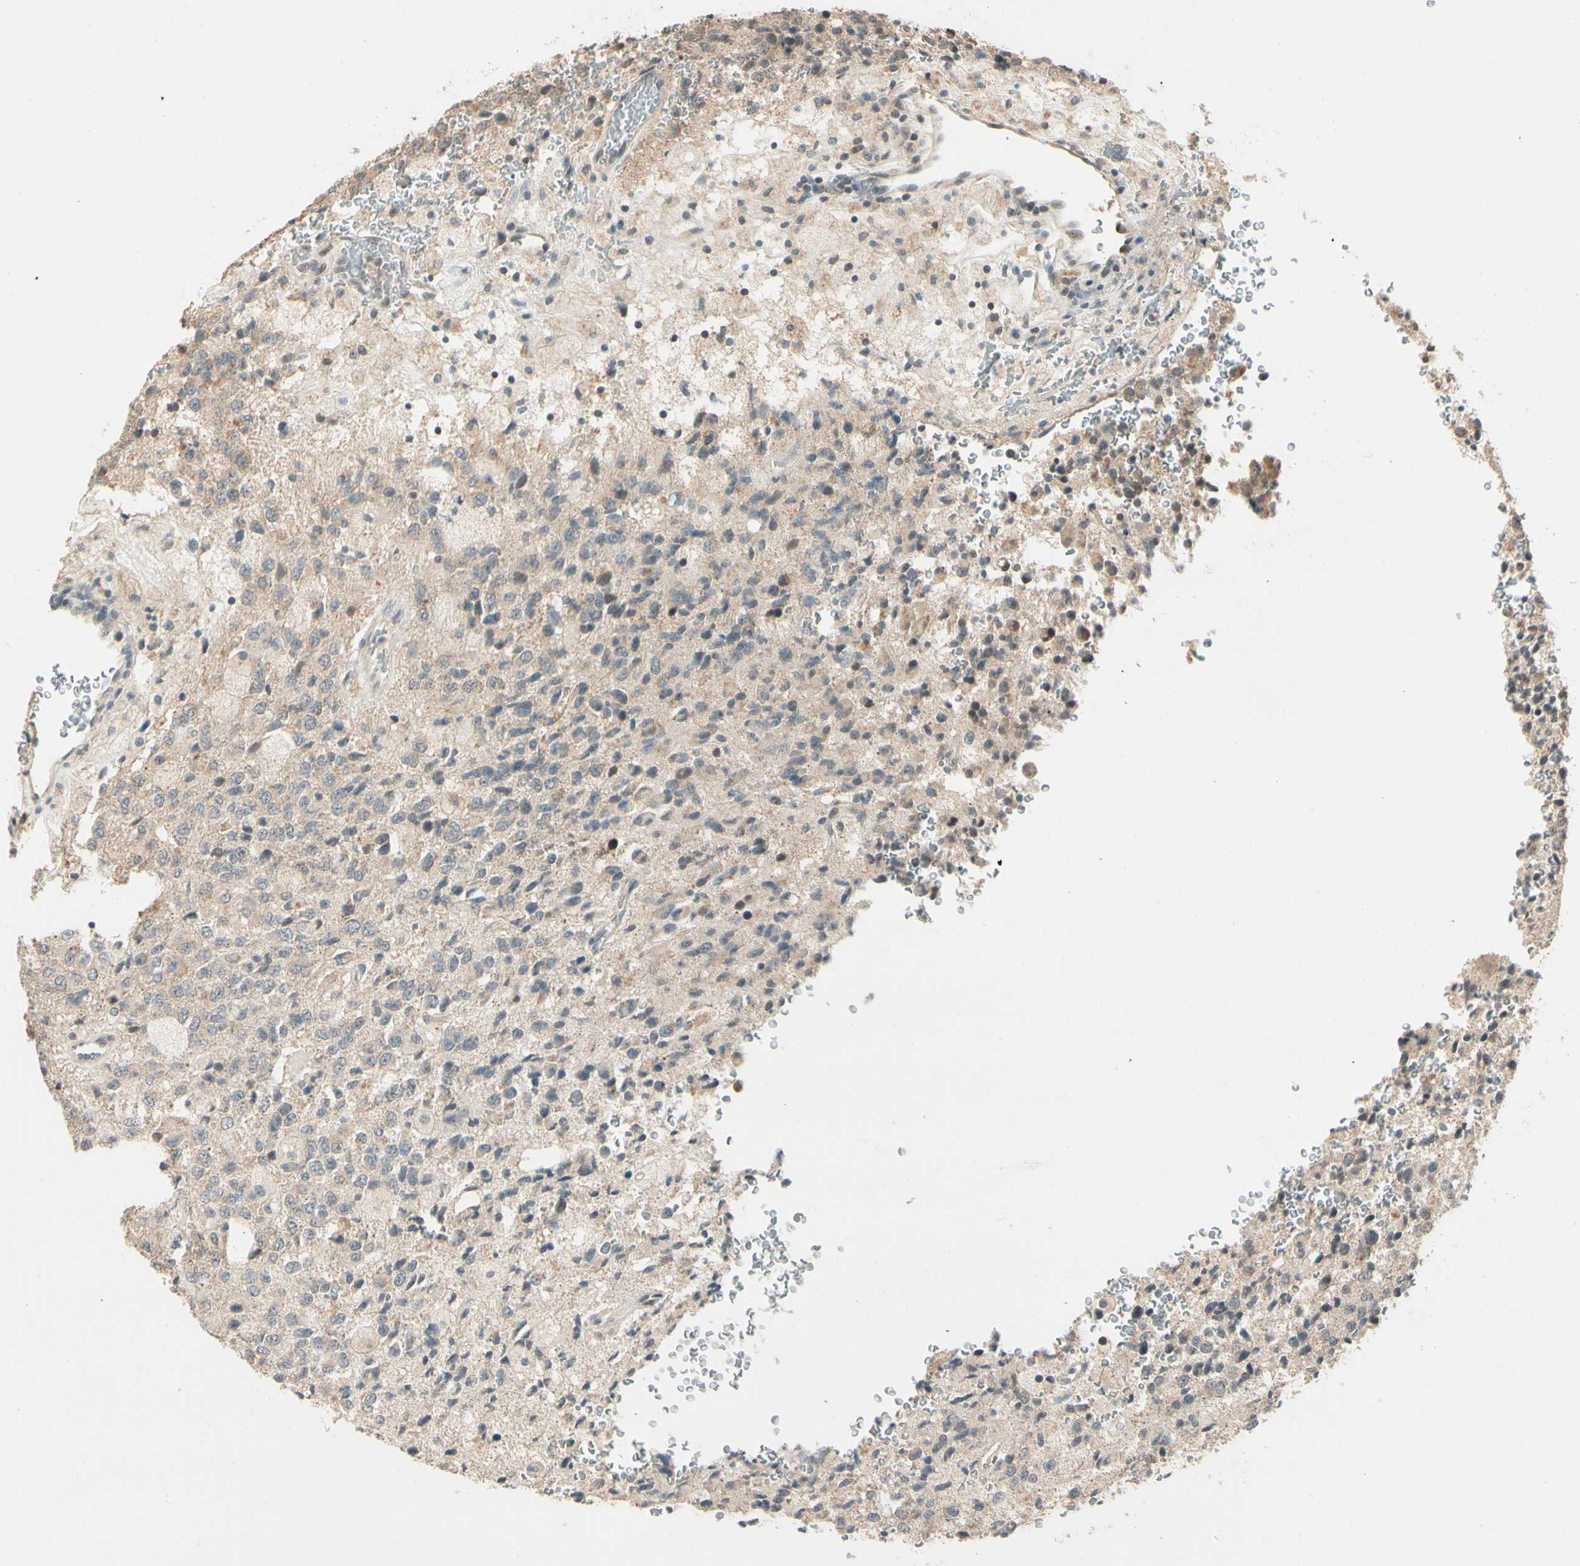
{"staining": {"intensity": "weak", "quantity": "25%-75%", "location": "cytoplasmic/membranous,nuclear"}, "tissue": "glioma", "cell_type": "Tumor cells", "image_type": "cancer", "snomed": [{"axis": "morphology", "description": "Glioma, malignant, High grade"}, {"axis": "topography", "description": "pancreas cauda"}], "caption": "Immunohistochemical staining of human high-grade glioma (malignant) exhibits low levels of weak cytoplasmic/membranous and nuclear protein expression in about 25%-75% of tumor cells.", "gene": "ZSCAN12", "patient": {"sex": "male", "age": 60}}